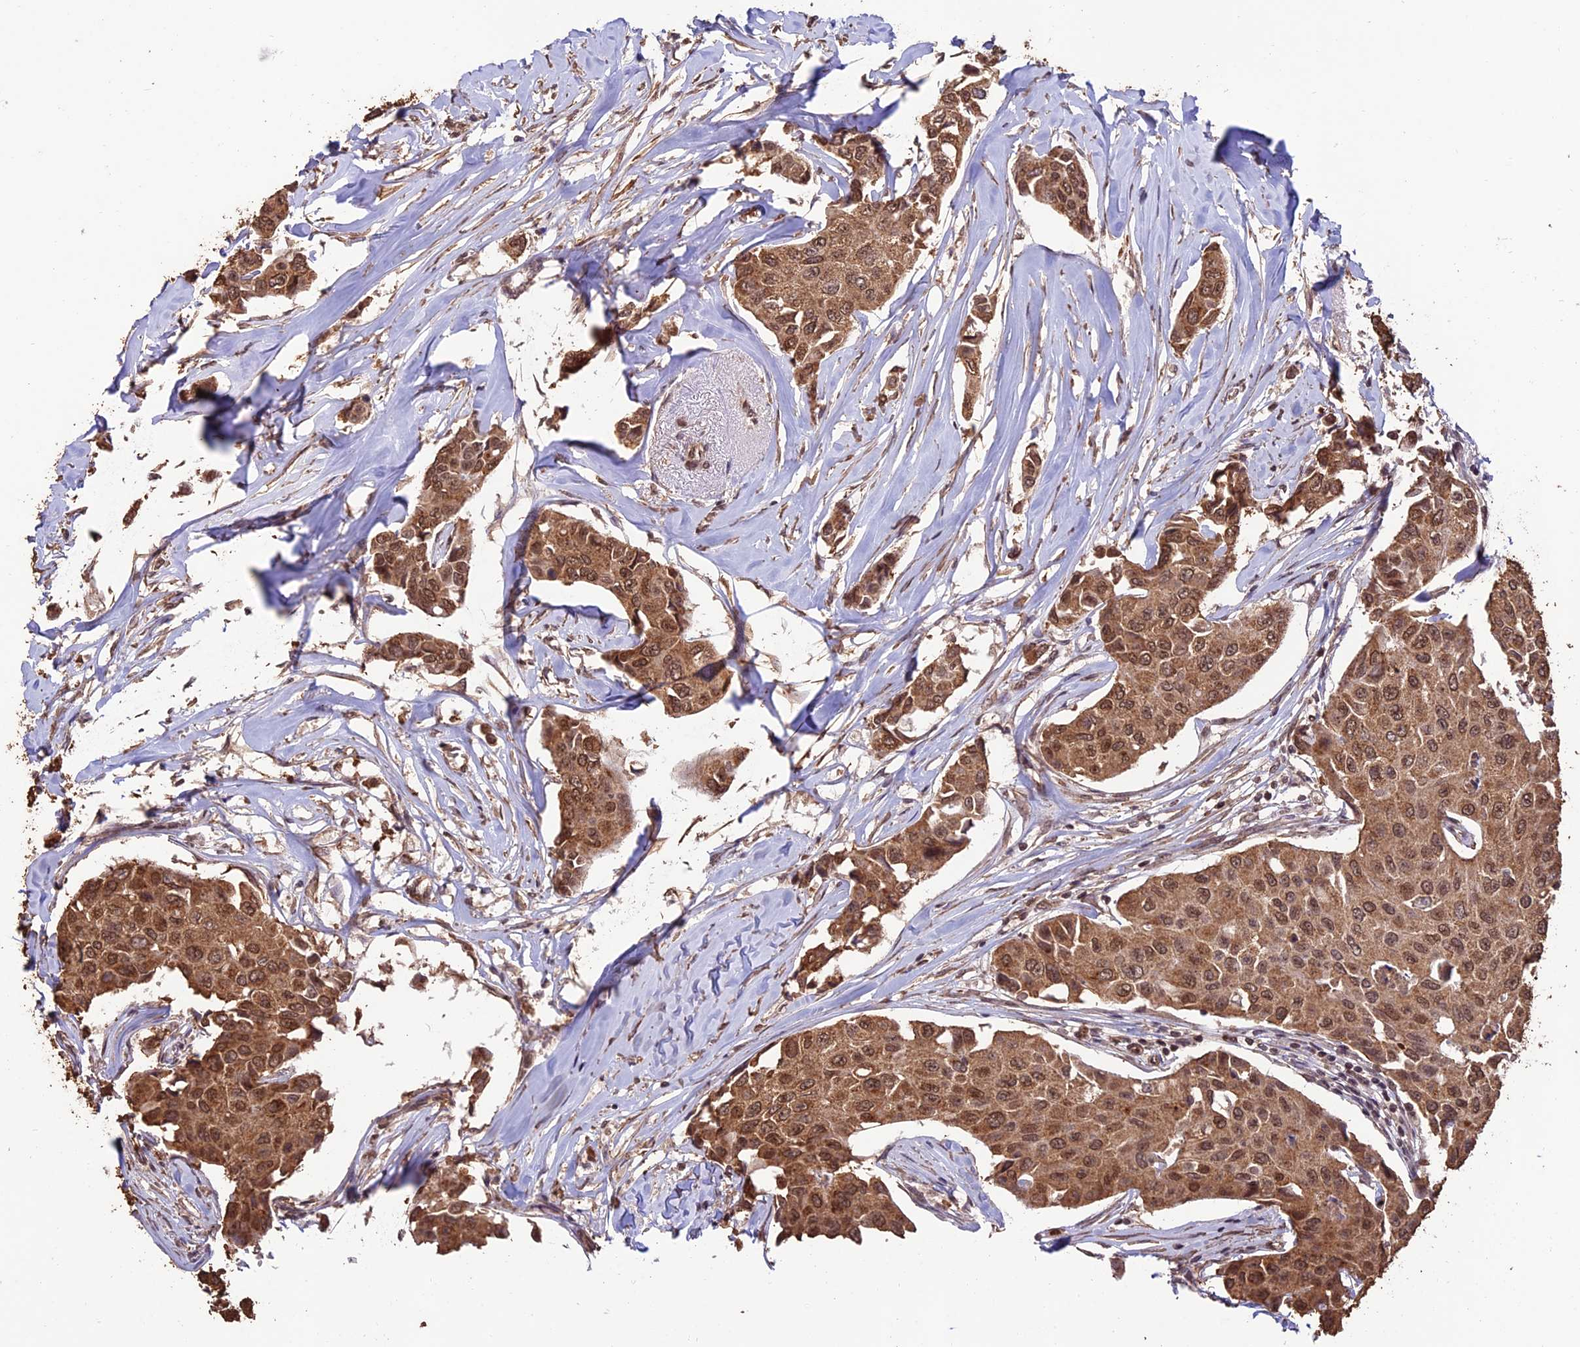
{"staining": {"intensity": "moderate", "quantity": ">75%", "location": "cytoplasmic/membranous,nuclear"}, "tissue": "breast cancer", "cell_type": "Tumor cells", "image_type": "cancer", "snomed": [{"axis": "morphology", "description": "Duct carcinoma"}, {"axis": "topography", "description": "Breast"}], "caption": "Protein expression analysis of human breast cancer reveals moderate cytoplasmic/membranous and nuclear staining in approximately >75% of tumor cells.", "gene": "CABIN1", "patient": {"sex": "female", "age": 80}}